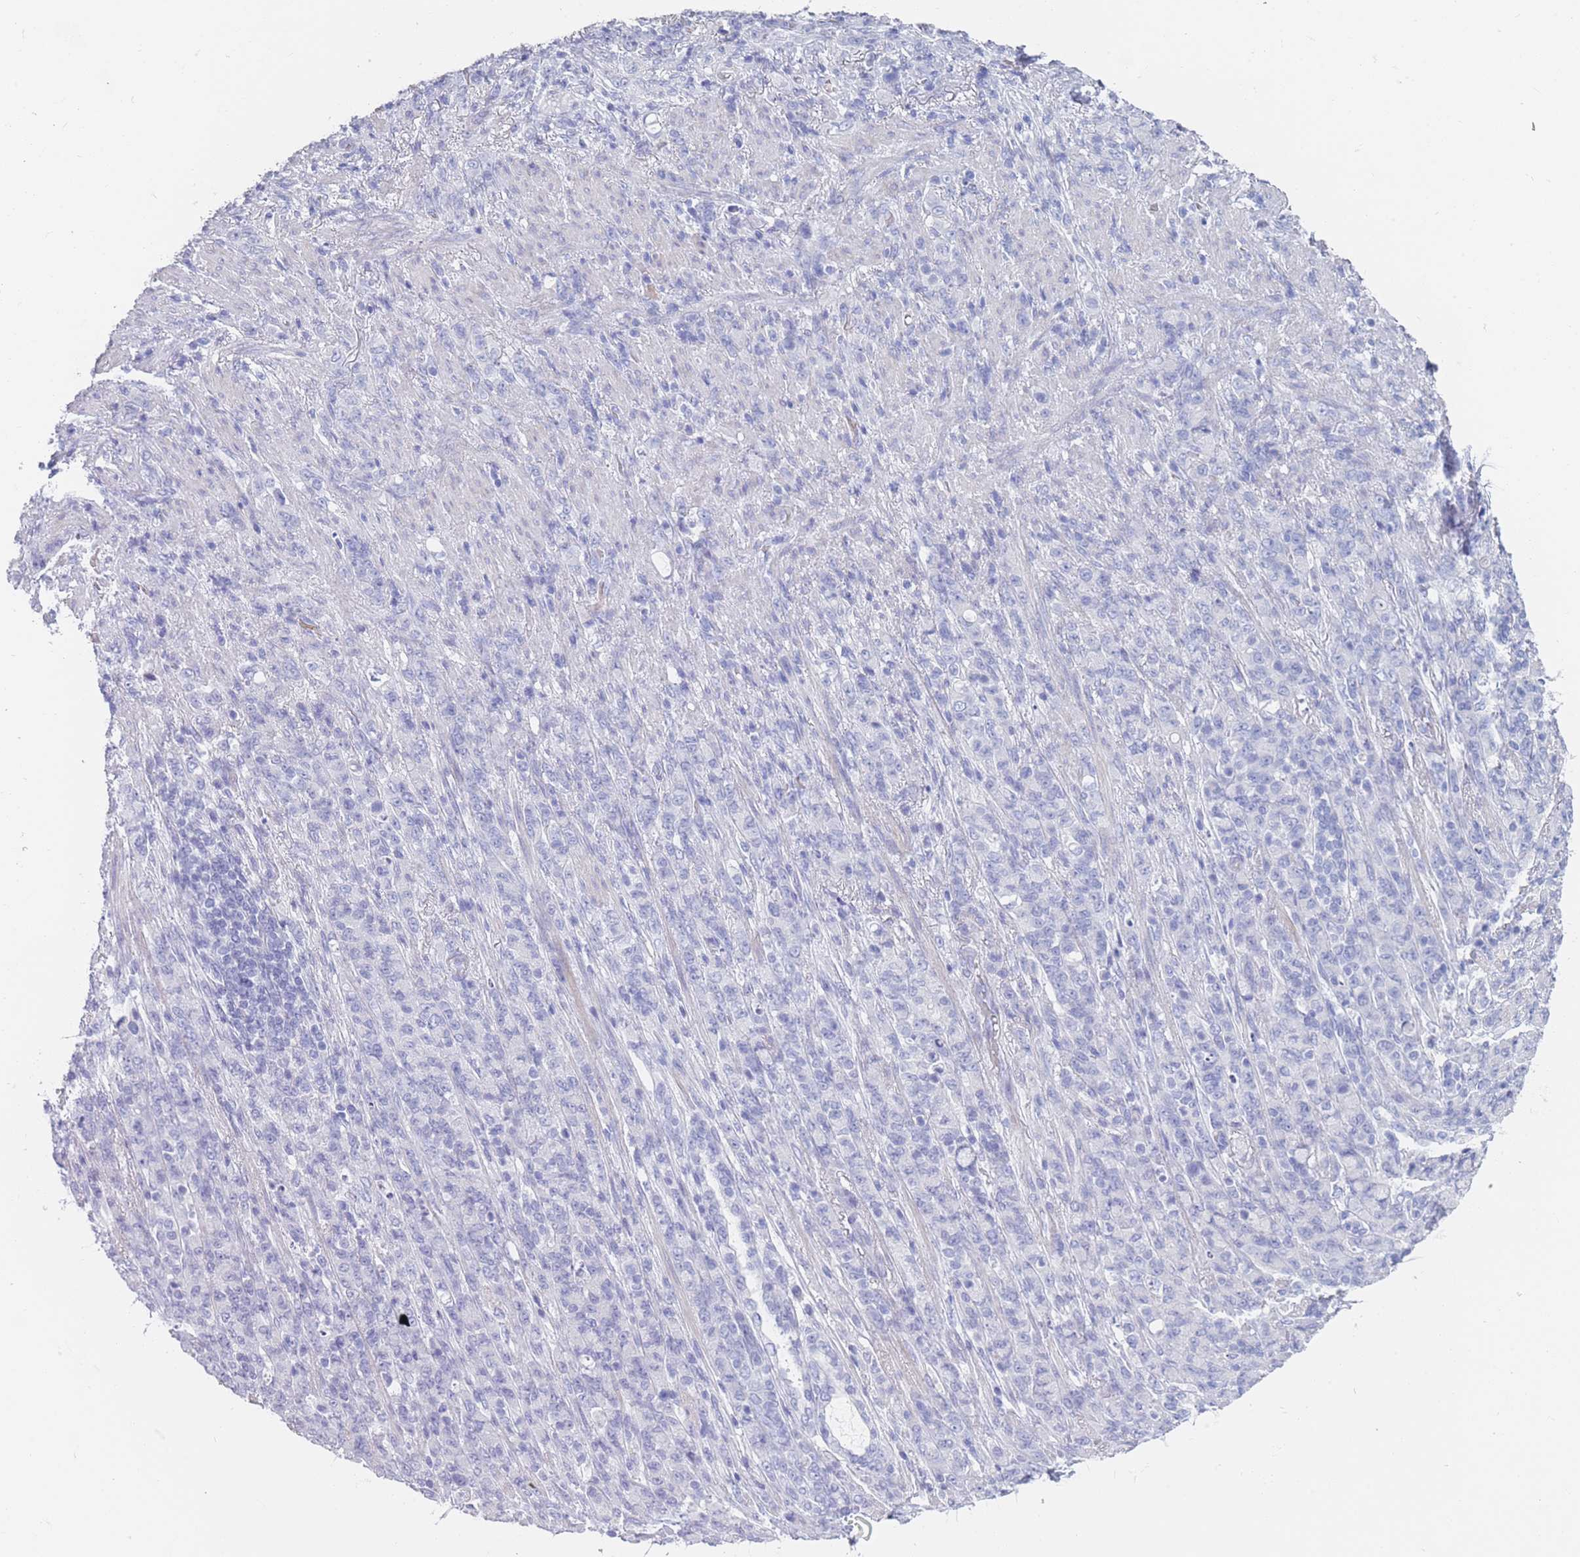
{"staining": {"intensity": "negative", "quantity": "none", "location": "none"}, "tissue": "stomach cancer", "cell_type": "Tumor cells", "image_type": "cancer", "snomed": [{"axis": "morphology", "description": "Adenocarcinoma, NOS"}, {"axis": "topography", "description": "Stomach"}], "caption": "Tumor cells are negative for brown protein staining in stomach cancer (adenocarcinoma).", "gene": "OR5D16", "patient": {"sex": "female", "age": 79}}